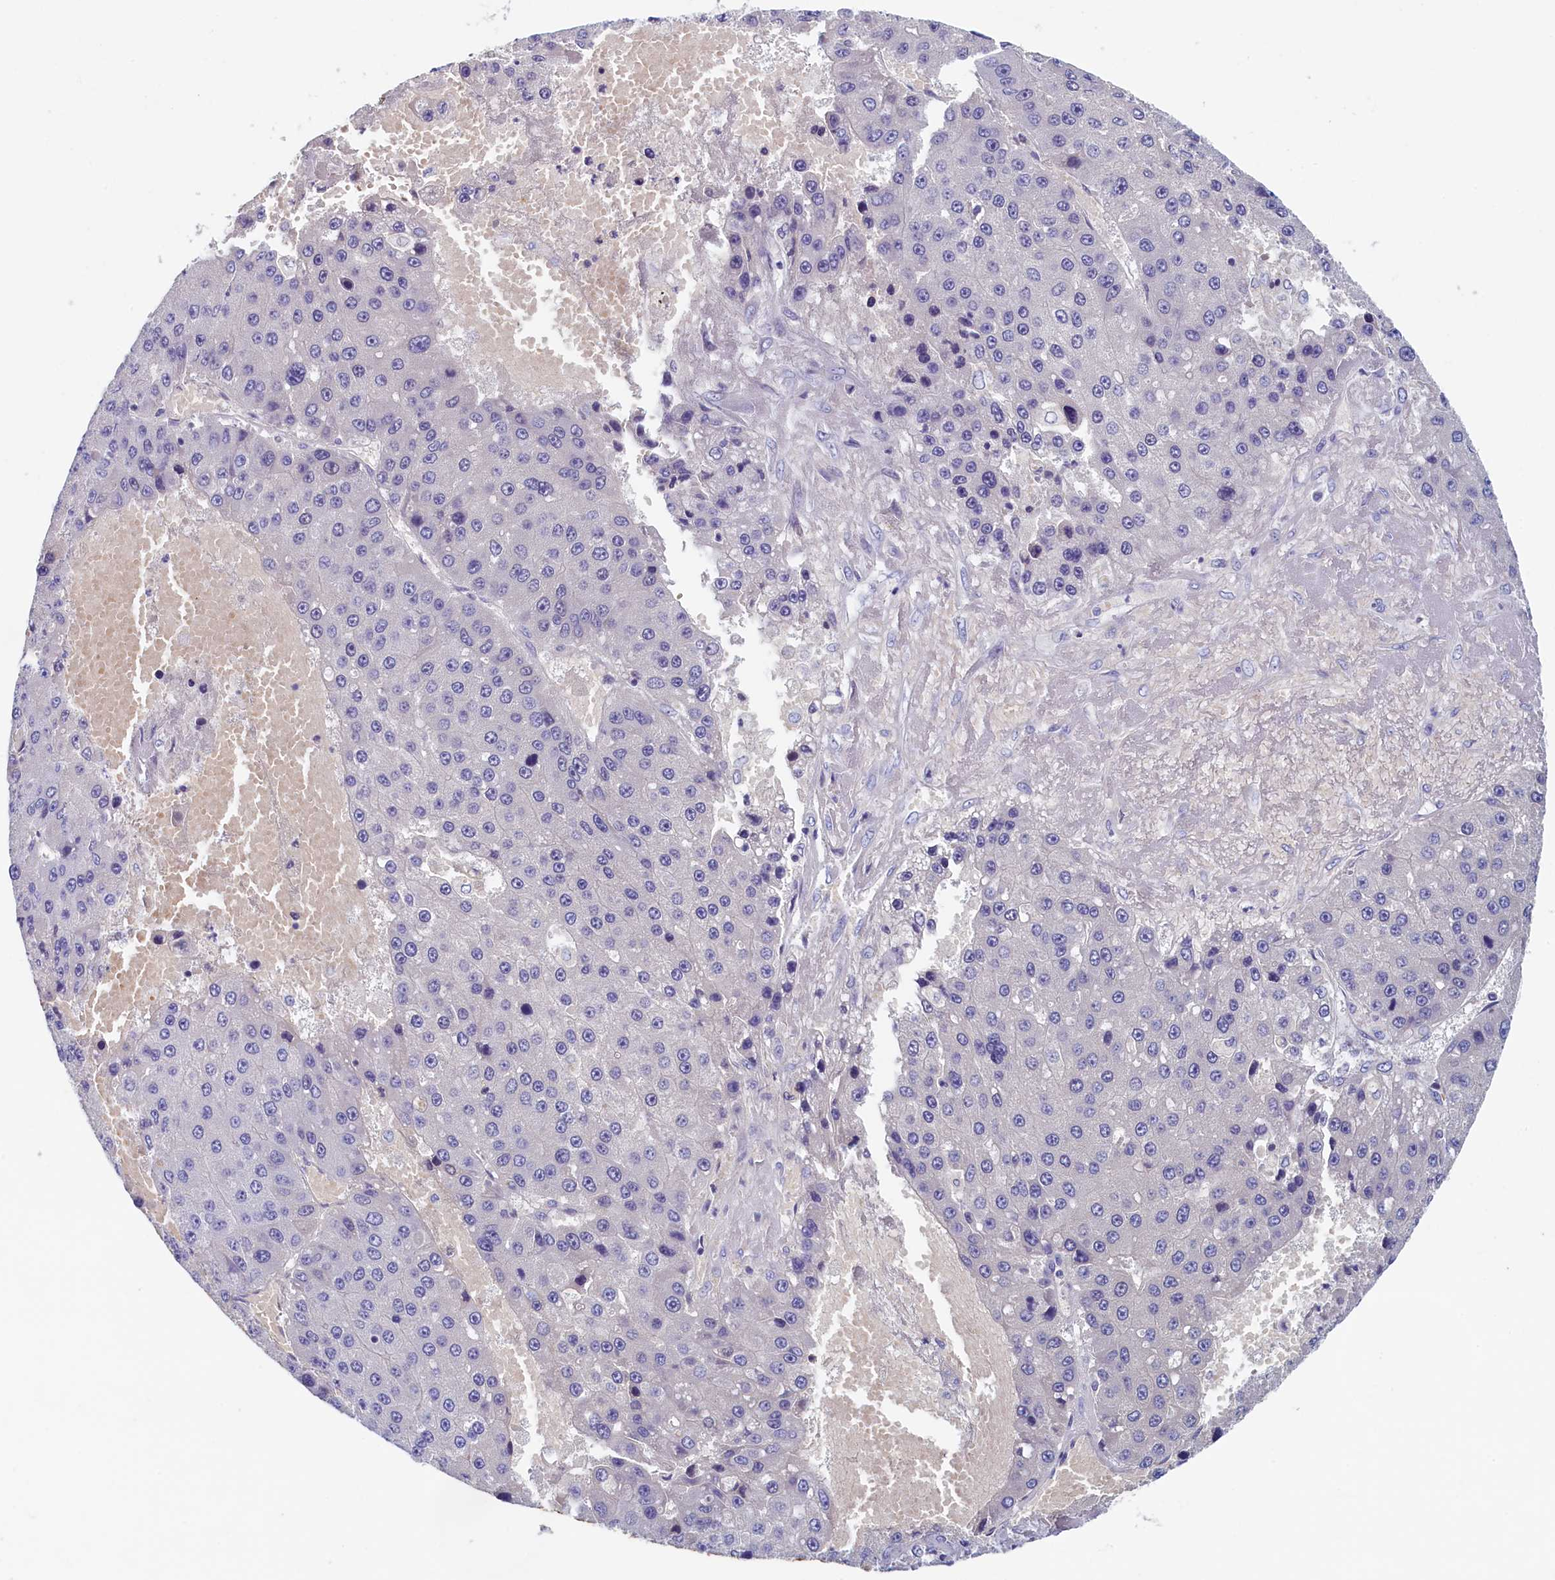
{"staining": {"intensity": "negative", "quantity": "none", "location": "none"}, "tissue": "liver cancer", "cell_type": "Tumor cells", "image_type": "cancer", "snomed": [{"axis": "morphology", "description": "Carcinoma, Hepatocellular, NOS"}, {"axis": "topography", "description": "Liver"}], "caption": "Tumor cells are negative for protein expression in human liver cancer (hepatocellular carcinoma).", "gene": "GUCA1C", "patient": {"sex": "female", "age": 73}}